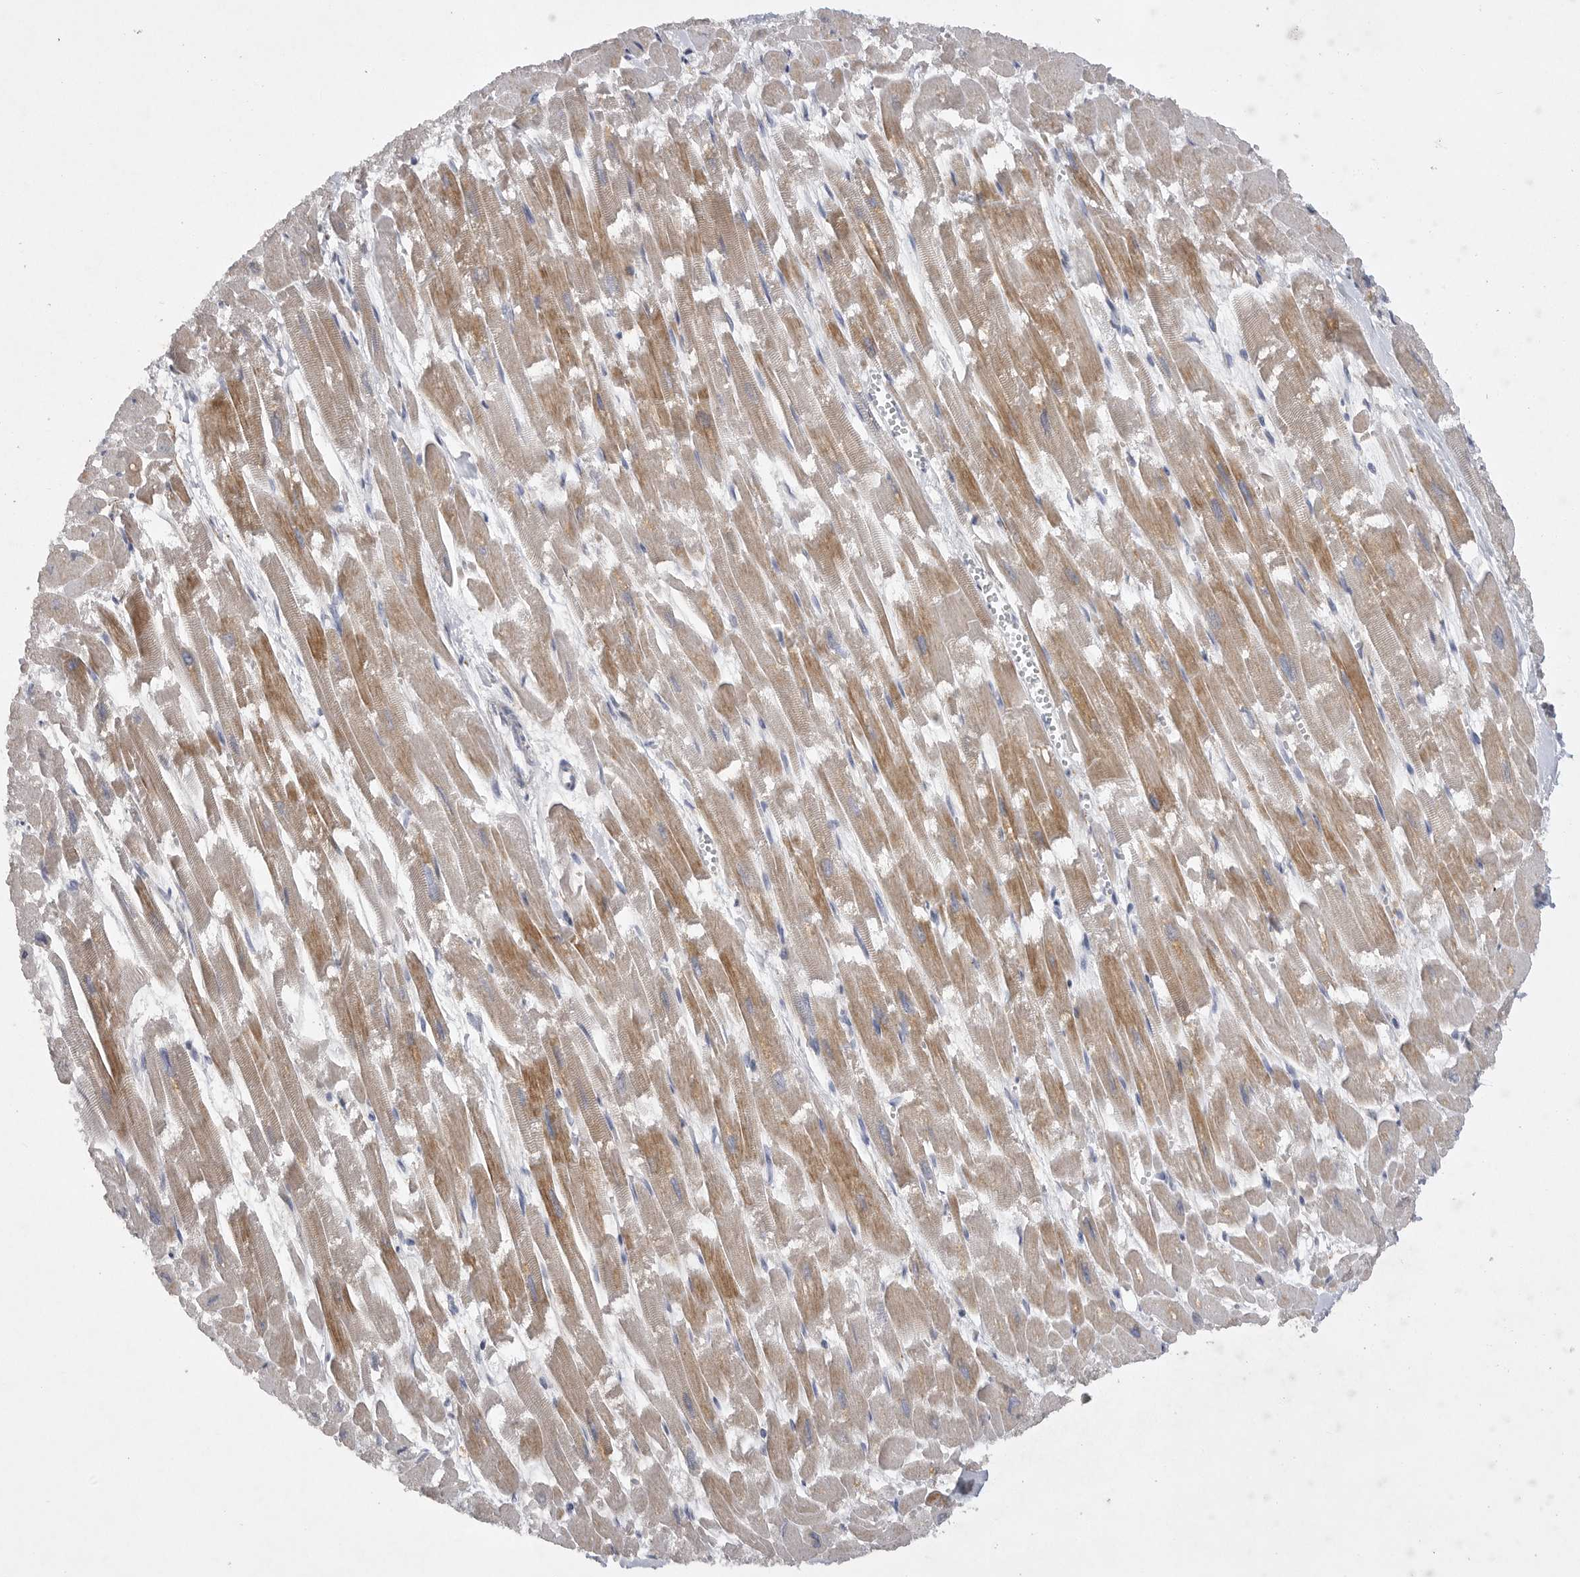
{"staining": {"intensity": "moderate", "quantity": "25%-75%", "location": "cytoplasmic/membranous"}, "tissue": "heart muscle", "cell_type": "Cardiomyocytes", "image_type": "normal", "snomed": [{"axis": "morphology", "description": "Normal tissue, NOS"}, {"axis": "topography", "description": "Heart"}], "caption": "Immunohistochemistry (DAB) staining of normal human heart muscle displays moderate cytoplasmic/membranous protein positivity in approximately 25%-75% of cardiomyocytes. The protein of interest is stained brown, and the nuclei are stained in blue (DAB (3,3'-diaminobenzidine) IHC with brightfield microscopy, high magnification).", "gene": "EDEM3", "patient": {"sex": "male", "age": 54}}